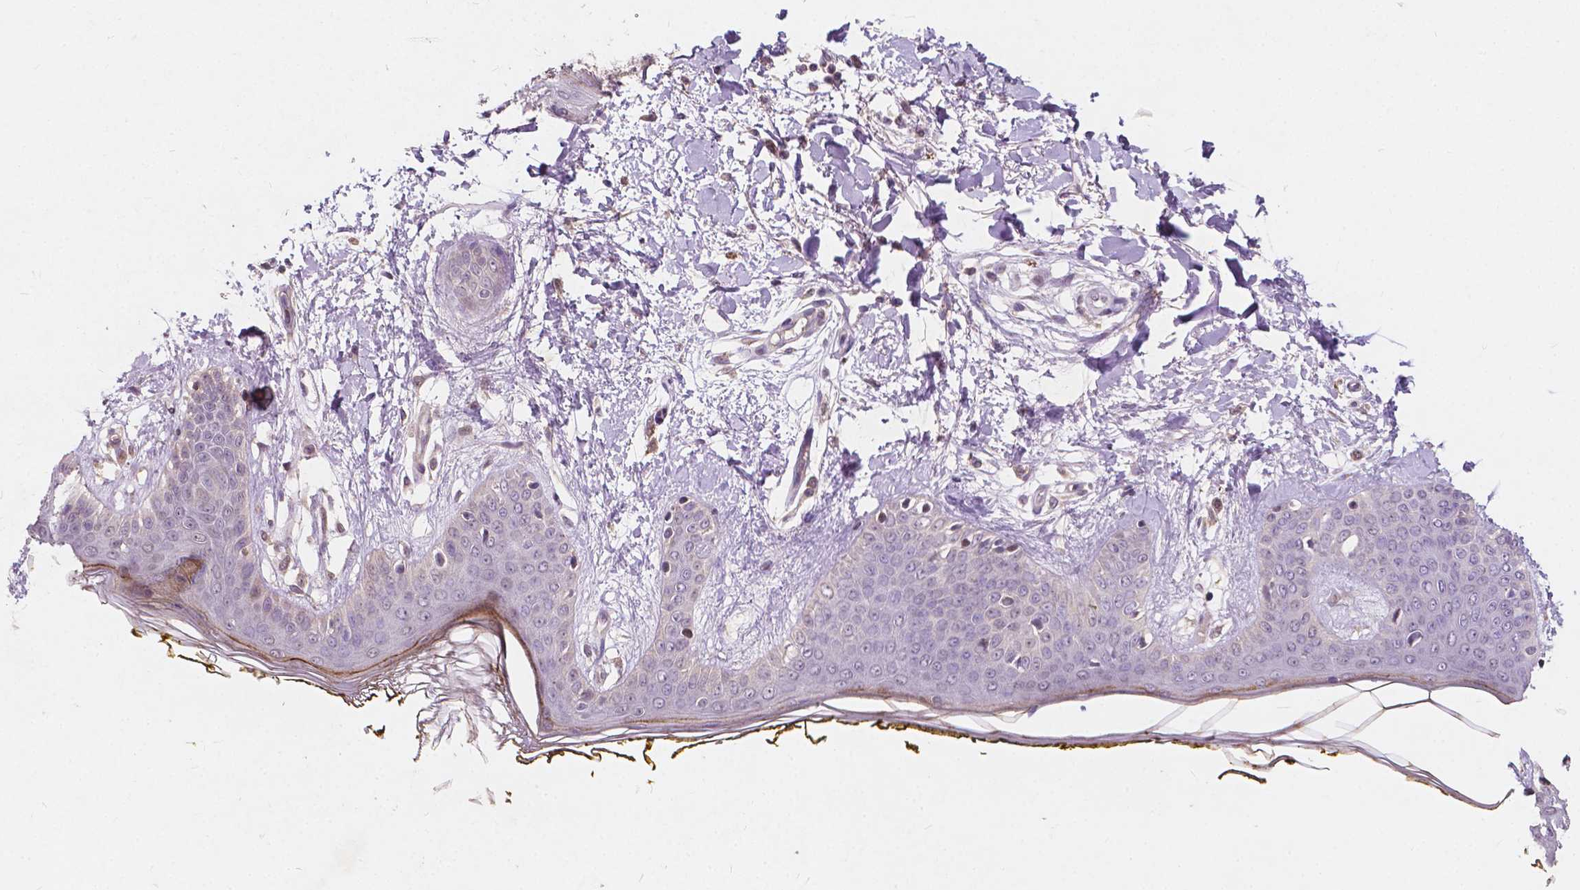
{"staining": {"intensity": "weak", "quantity": "25%-75%", "location": "cytoplasmic/membranous,nuclear"}, "tissue": "skin", "cell_type": "Fibroblasts", "image_type": "normal", "snomed": [{"axis": "morphology", "description": "Normal tissue, NOS"}, {"axis": "topography", "description": "Skin"}], "caption": "IHC staining of normal skin, which displays low levels of weak cytoplasmic/membranous,nuclear positivity in about 25%-75% of fibroblasts indicating weak cytoplasmic/membranous,nuclear protein staining. The staining was performed using DAB (3,3'-diaminobenzidine) (brown) for protein detection and nuclei were counterstained in hematoxylin (blue).", "gene": "DUSP16", "patient": {"sex": "female", "age": 34}}